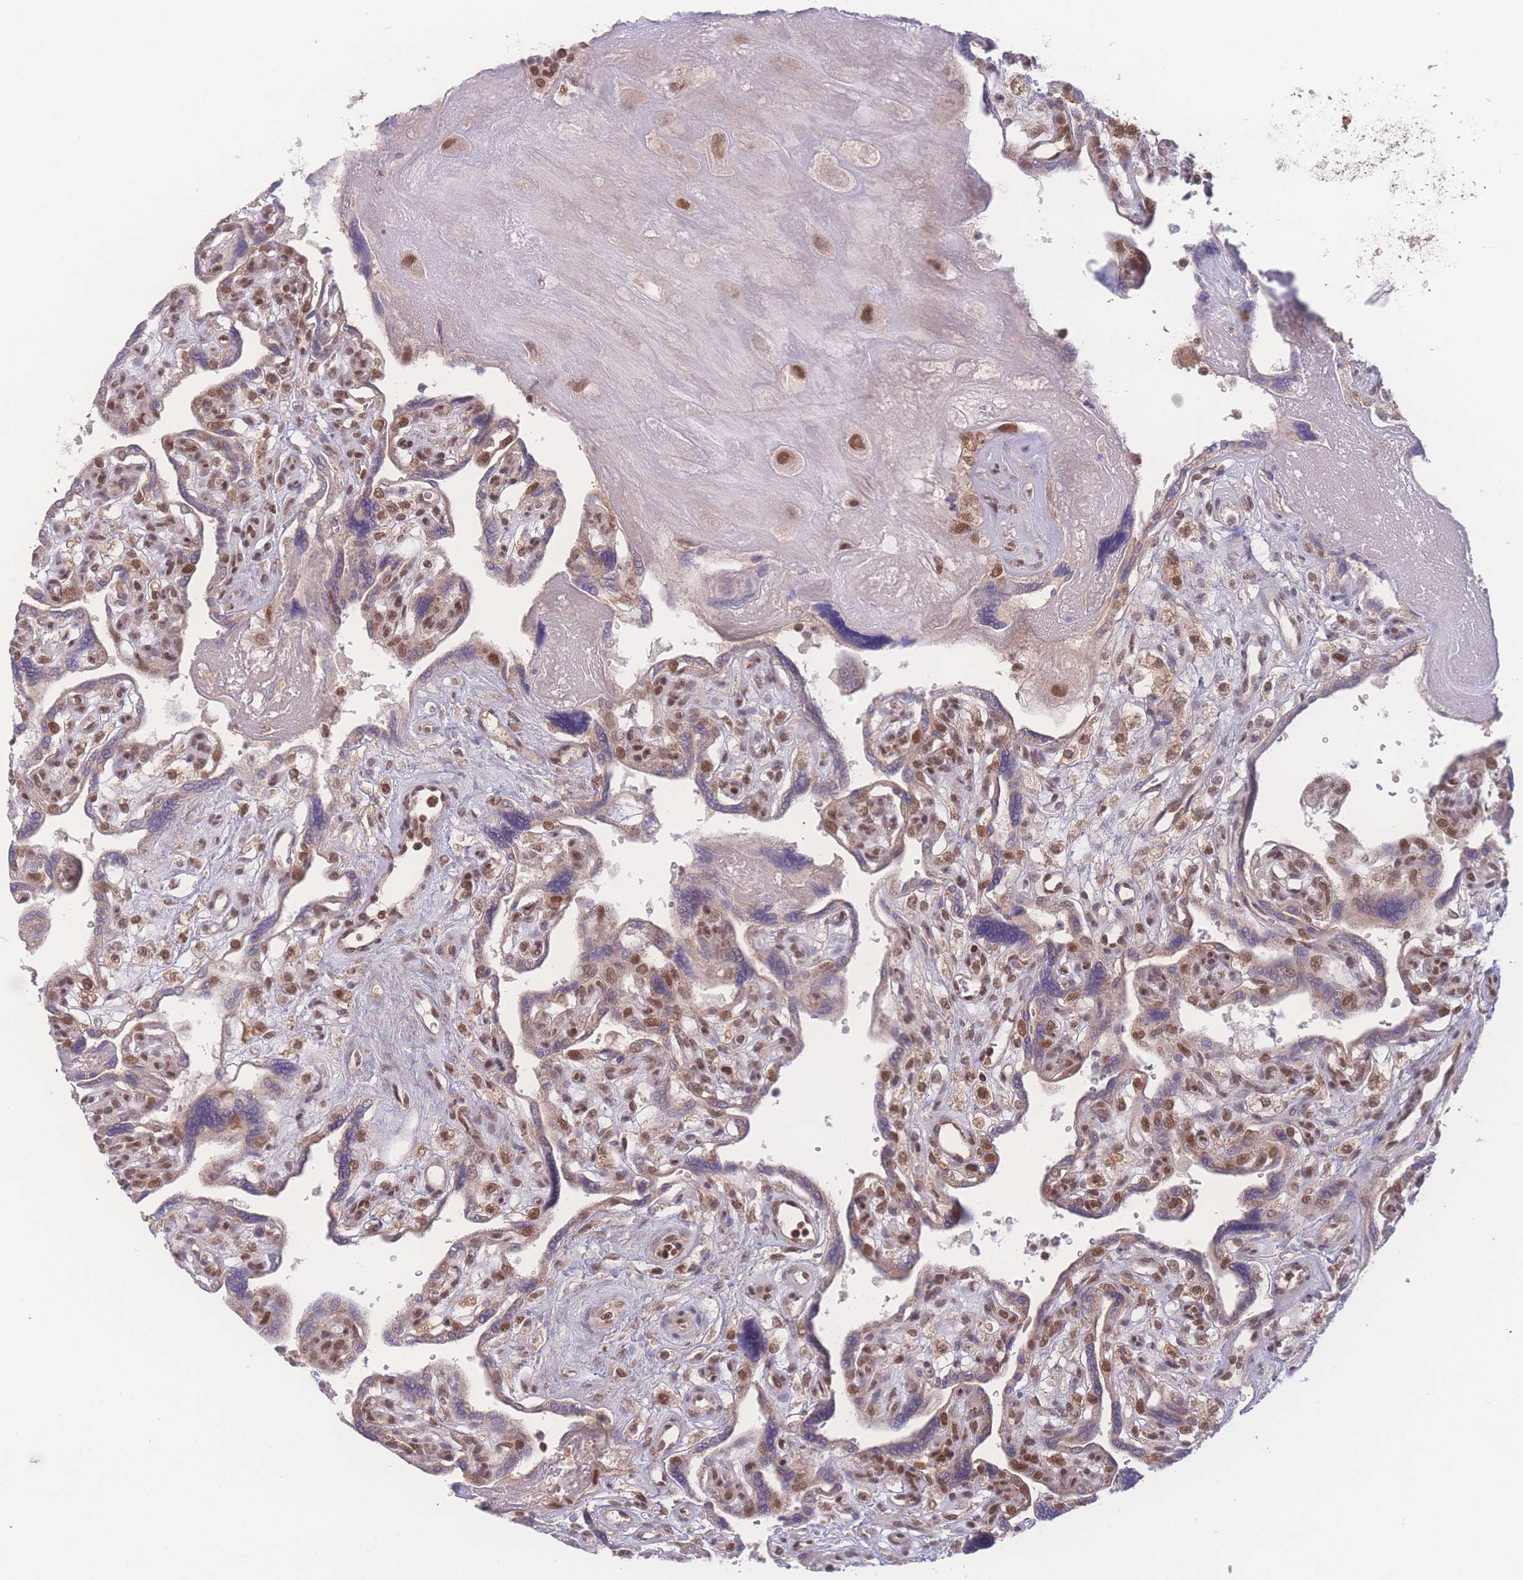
{"staining": {"intensity": "moderate", "quantity": ">75%", "location": "nuclear"}, "tissue": "placenta", "cell_type": "Decidual cells", "image_type": "normal", "snomed": [{"axis": "morphology", "description": "Normal tissue, NOS"}, {"axis": "topography", "description": "Placenta"}], "caption": "Immunohistochemistry photomicrograph of benign placenta: human placenta stained using IHC exhibits medium levels of moderate protein expression localized specifically in the nuclear of decidual cells, appearing as a nuclear brown color.", "gene": "RAVER1", "patient": {"sex": "female", "age": 39}}